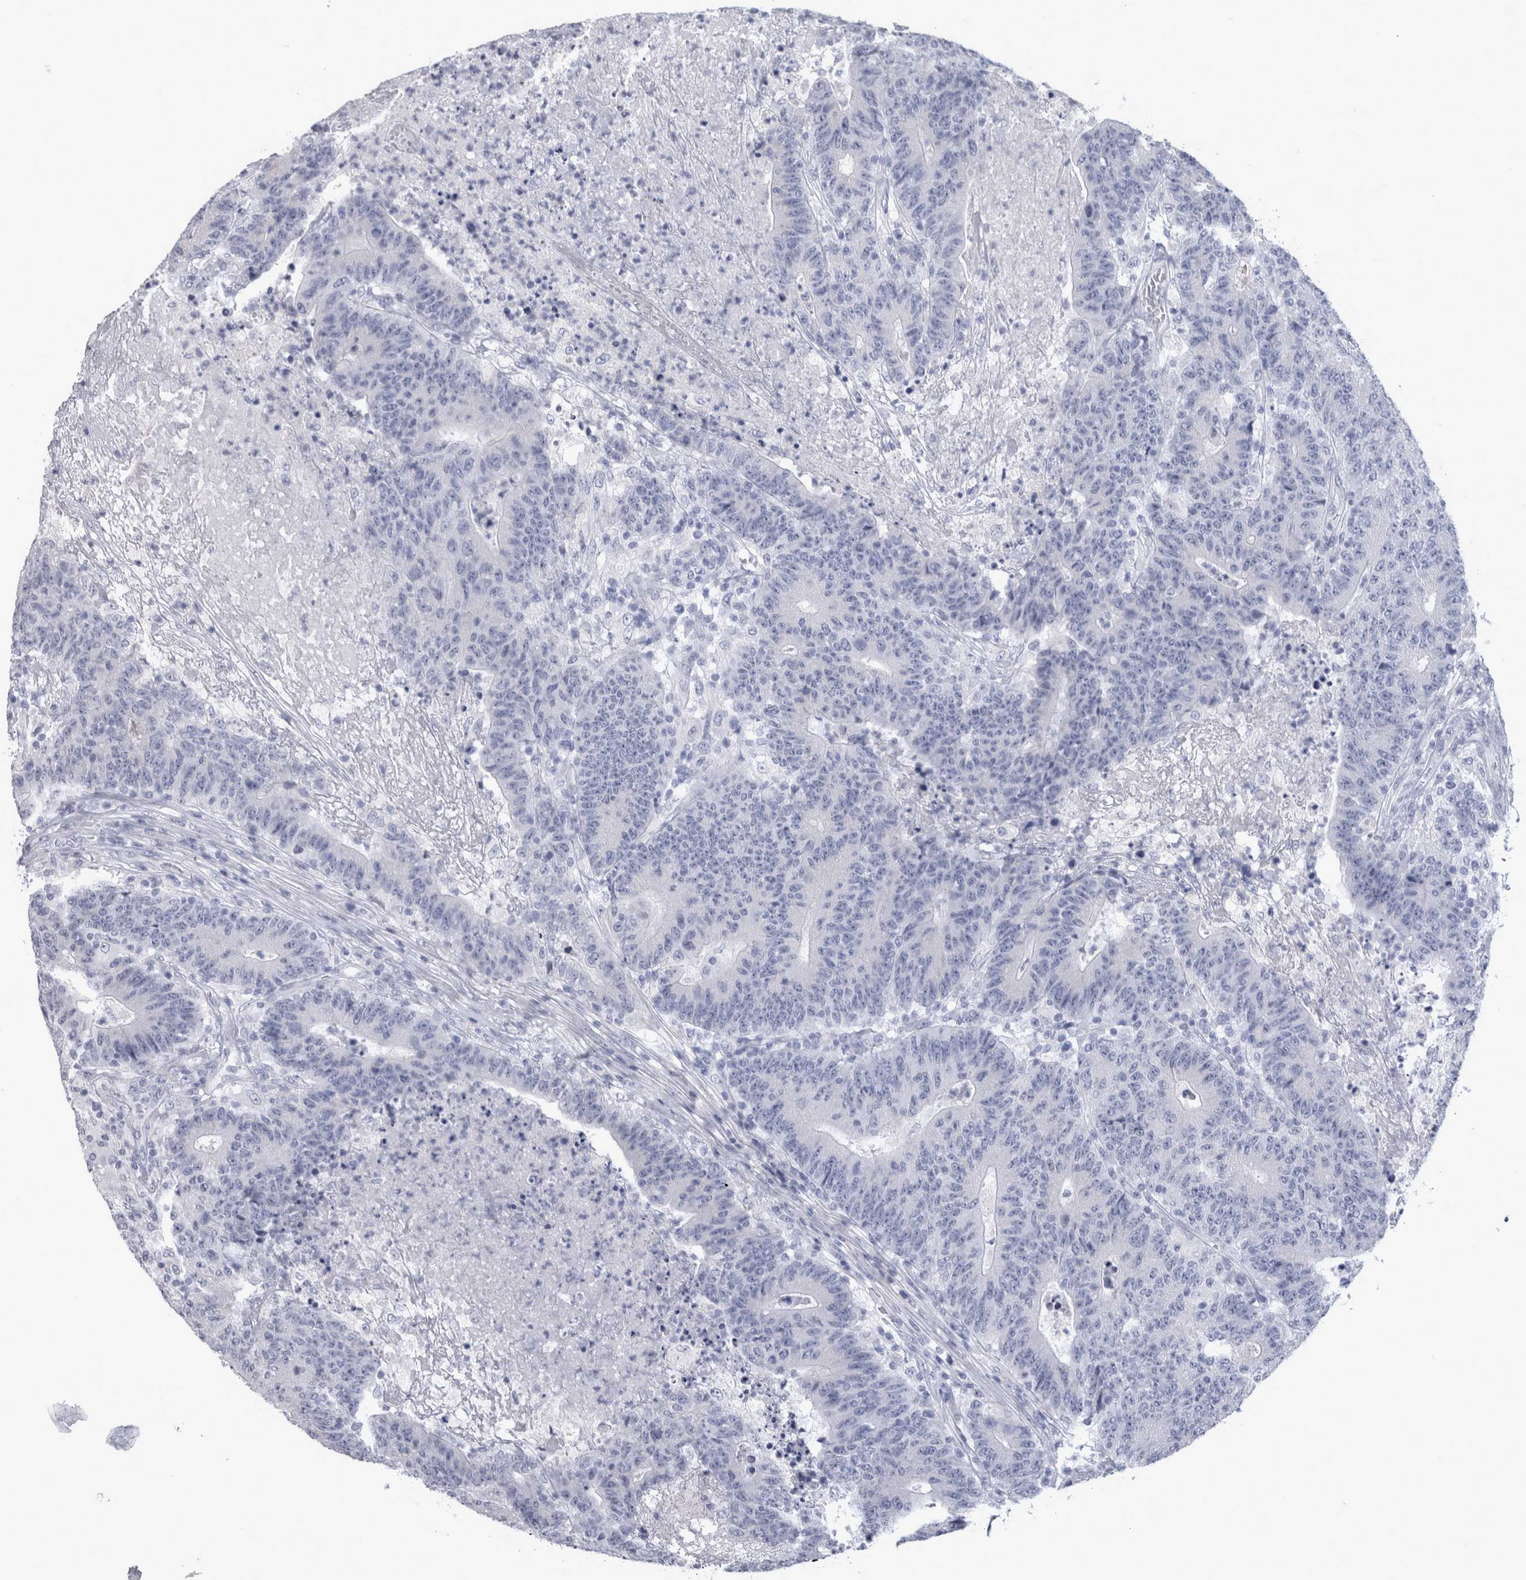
{"staining": {"intensity": "negative", "quantity": "none", "location": "none"}, "tissue": "colorectal cancer", "cell_type": "Tumor cells", "image_type": "cancer", "snomed": [{"axis": "morphology", "description": "Normal tissue, NOS"}, {"axis": "morphology", "description": "Adenocarcinoma, NOS"}, {"axis": "topography", "description": "Colon"}], "caption": "Adenocarcinoma (colorectal) stained for a protein using IHC reveals no staining tumor cells.", "gene": "MSMB", "patient": {"sex": "female", "age": 75}}